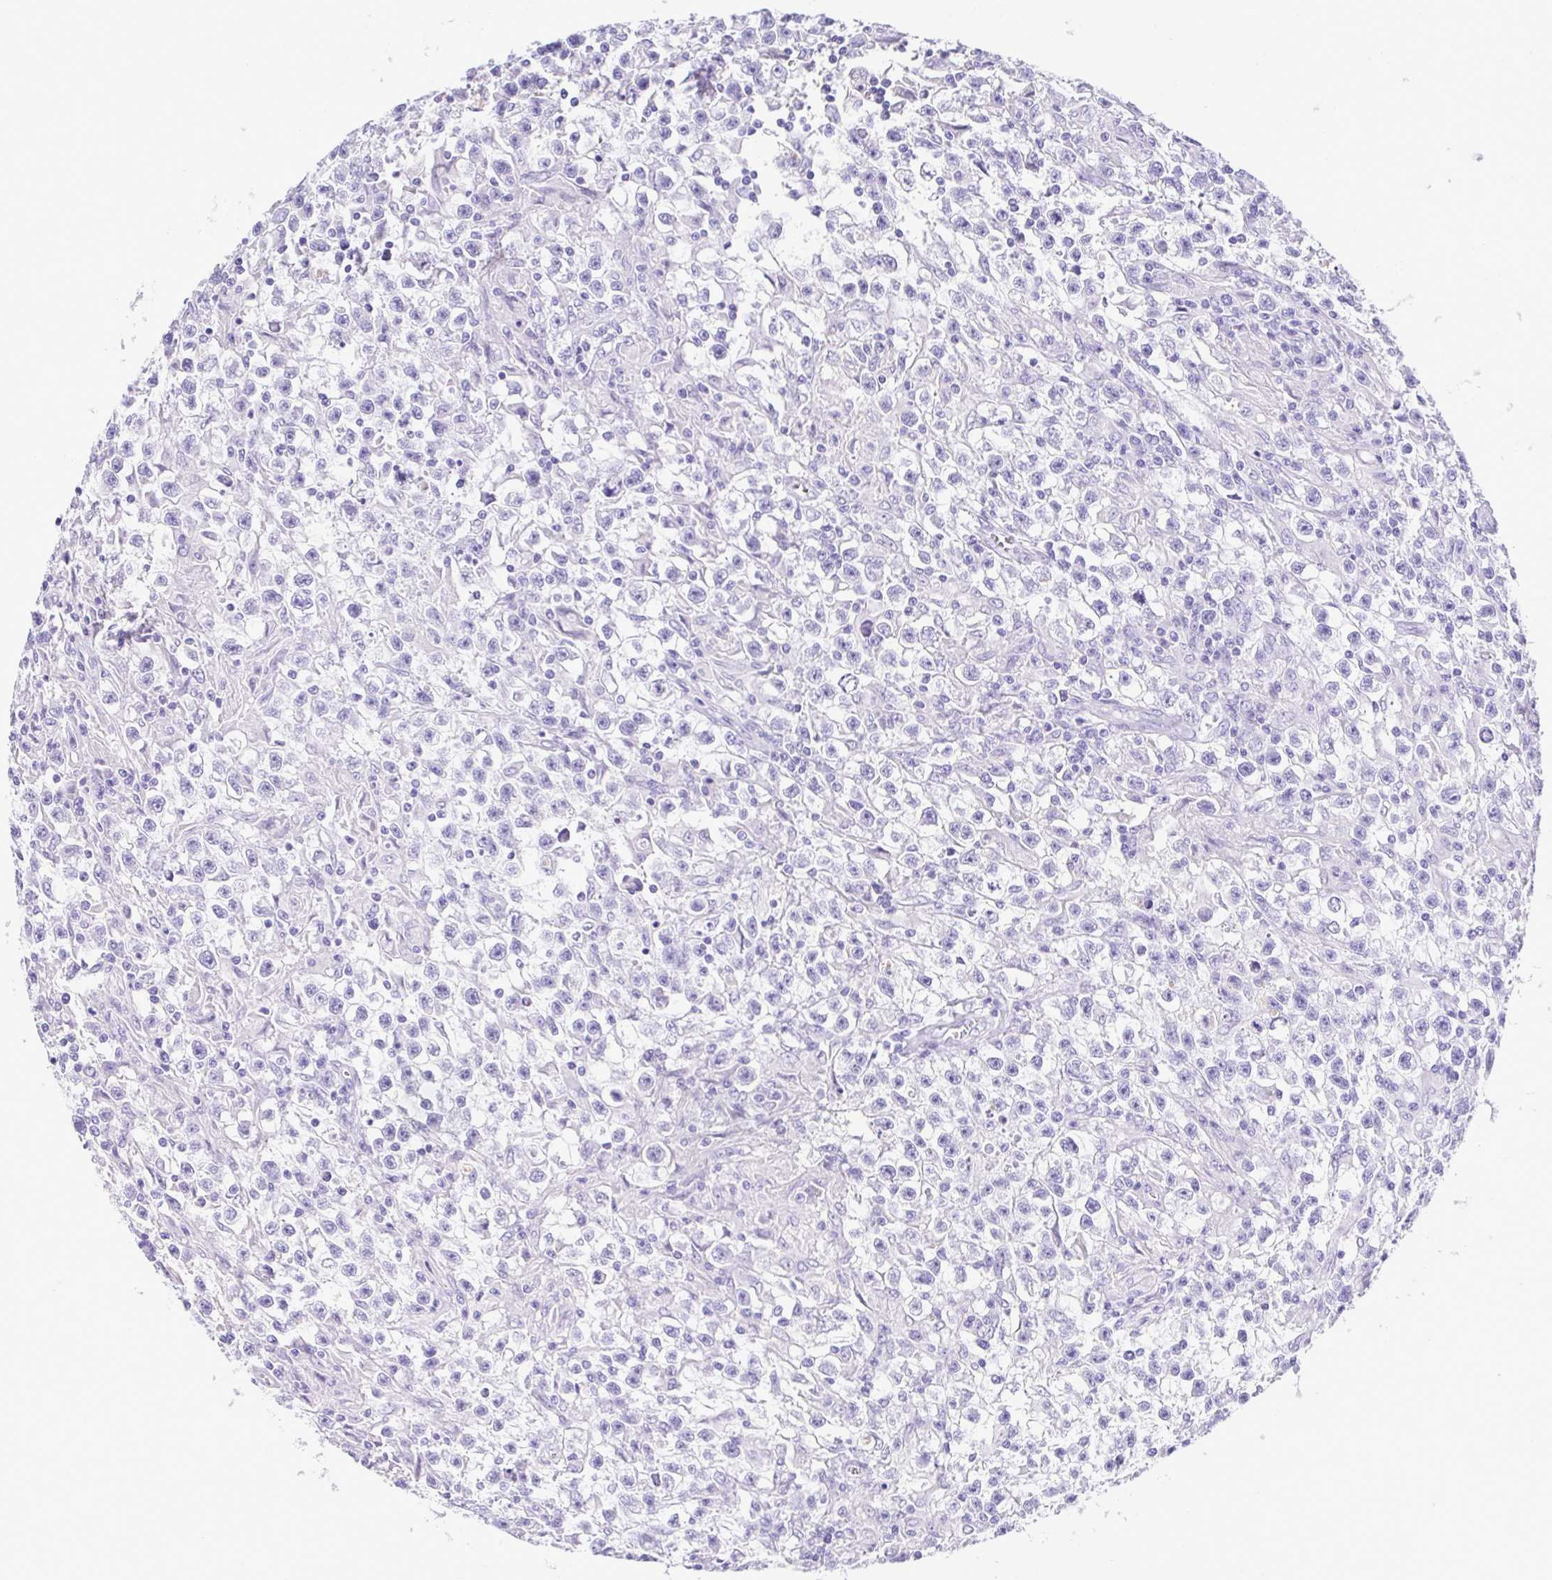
{"staining": {"intensity": "negative", "quantity": "none", "location": "none"}, "tissue": "testis cancer", "cell_type": "Tumor cells", "image_type": "cancer", "snomed": [{"axis": "morphology", "description": "Seminoma, NOS"}, {"axis": "topography", "description": "Testis"}], "caption": "Immunohistochemistry (IHC) micrograph of neoplastic tissue: testis cancer (seminoma) stained with DAB exhibits no significant protein positivity in tumor cells. (DAB immunohistochemistry with hematoxylin counter stain).", "gene": "OVGP1", "patient": {"sex": "male", "age": 31}}